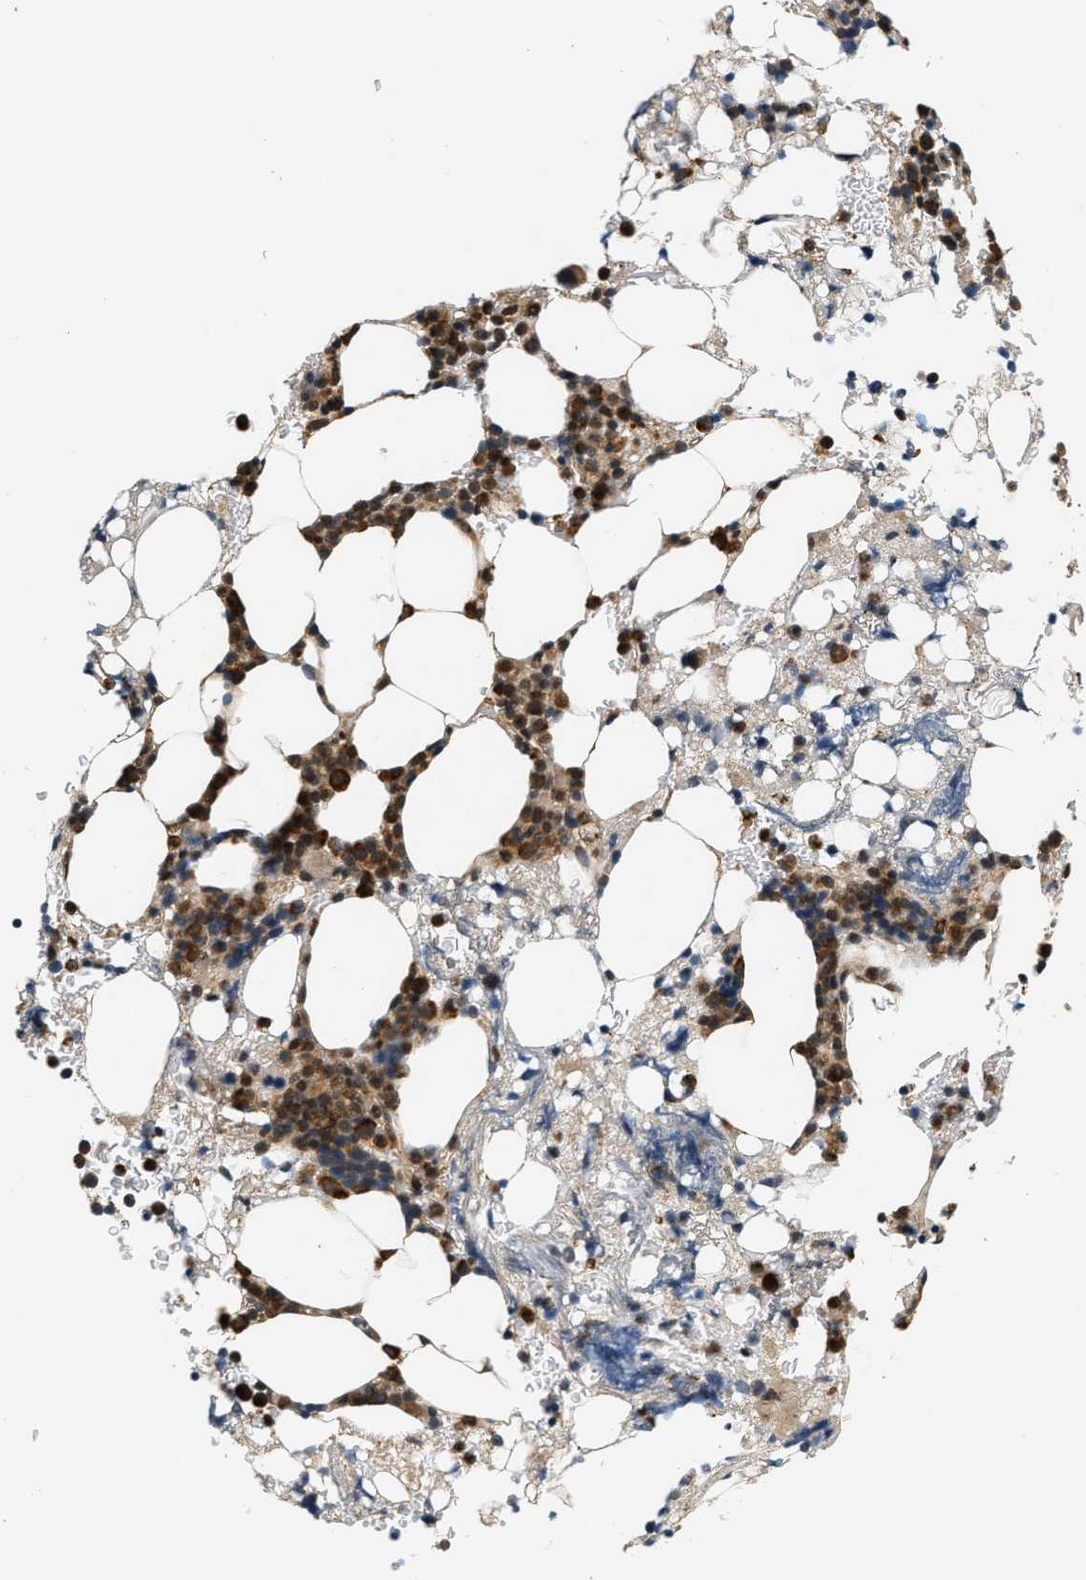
{"staining": {"intensity": "moderate", "quantity": ">75%", "location": "cytoplasmic/membranous,nuclear"}, "tissue": "bone marrow", "cell_type": "Hematopoietic cells", "image_type": "normal", "snomed": [{"axis": "morphology", "description": "Normal tissue, NOS"}, {"axis": "morphology", "description": "Inflammation, NOS"}, {"axis": "topography", "description": "Bone marrow"}], "caption": "Immunohistochemistry micrograph of normal human bone marrow stained for a protein (brown), which demonstrates medium levels of moderate cytoplasmic/membranous,nuclear staining in about >75% of hematopoietic cells.", "gene": "KMT2A", "patient": {"sex": "female", "age": 84}}